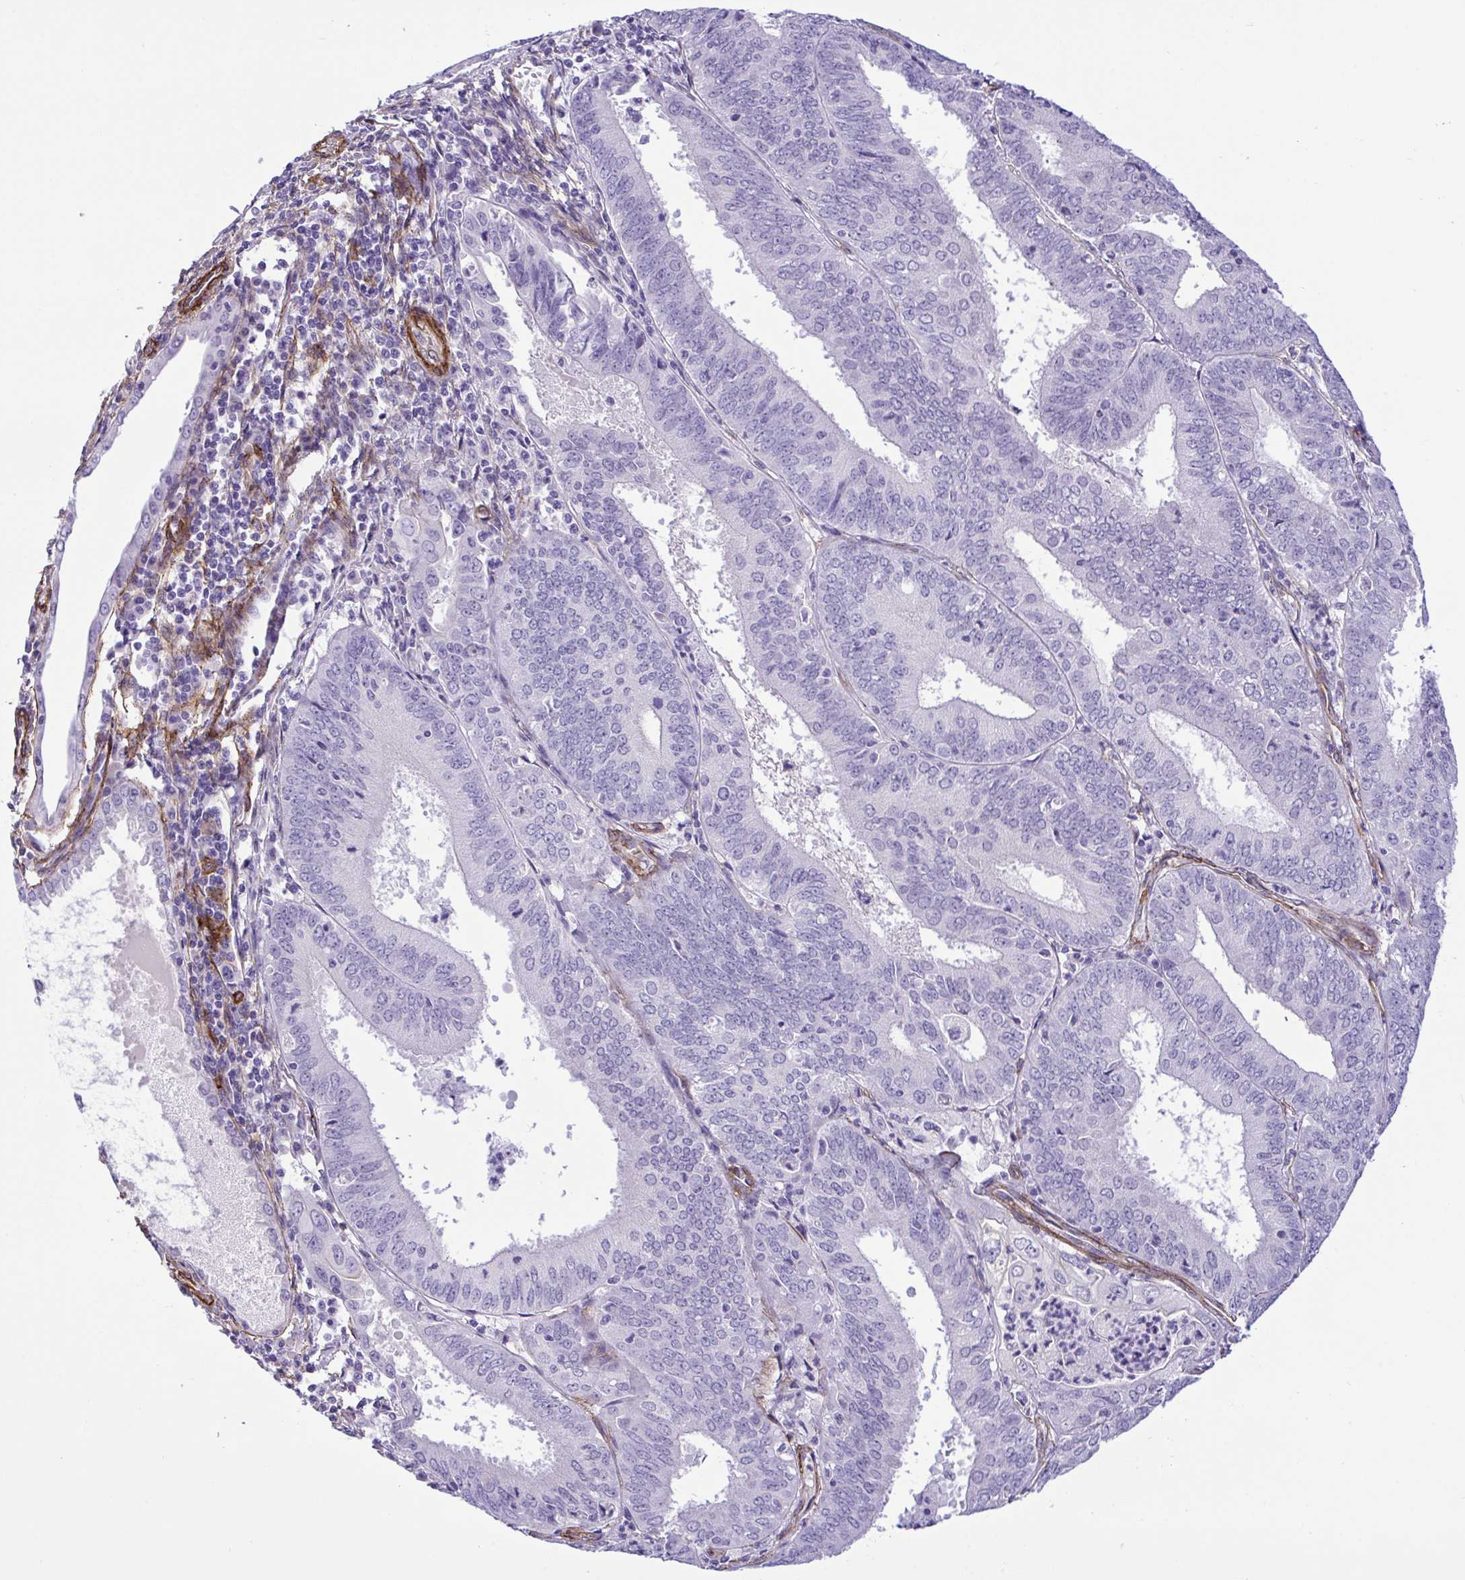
{"staining": {"intensity": "negative", "quantity": "none", "location": "none"}, "tissue": "cervical cancer", "cell_type": "Tumor cells", "image_type": "cancer", "snomed": [{"axis": "morphology", "description": "Adenocarcinoma, NOS"}, {"axis": "topography", "description": "Cervix"}], "caption": "This is a micrograph of immunohistochemistry (IHC) staining of cervical adenocarcinoma, which shows no expression in tumor cells.", "gene": "SYNPO2L", "patient": {"sex": "female", "age": 56}}